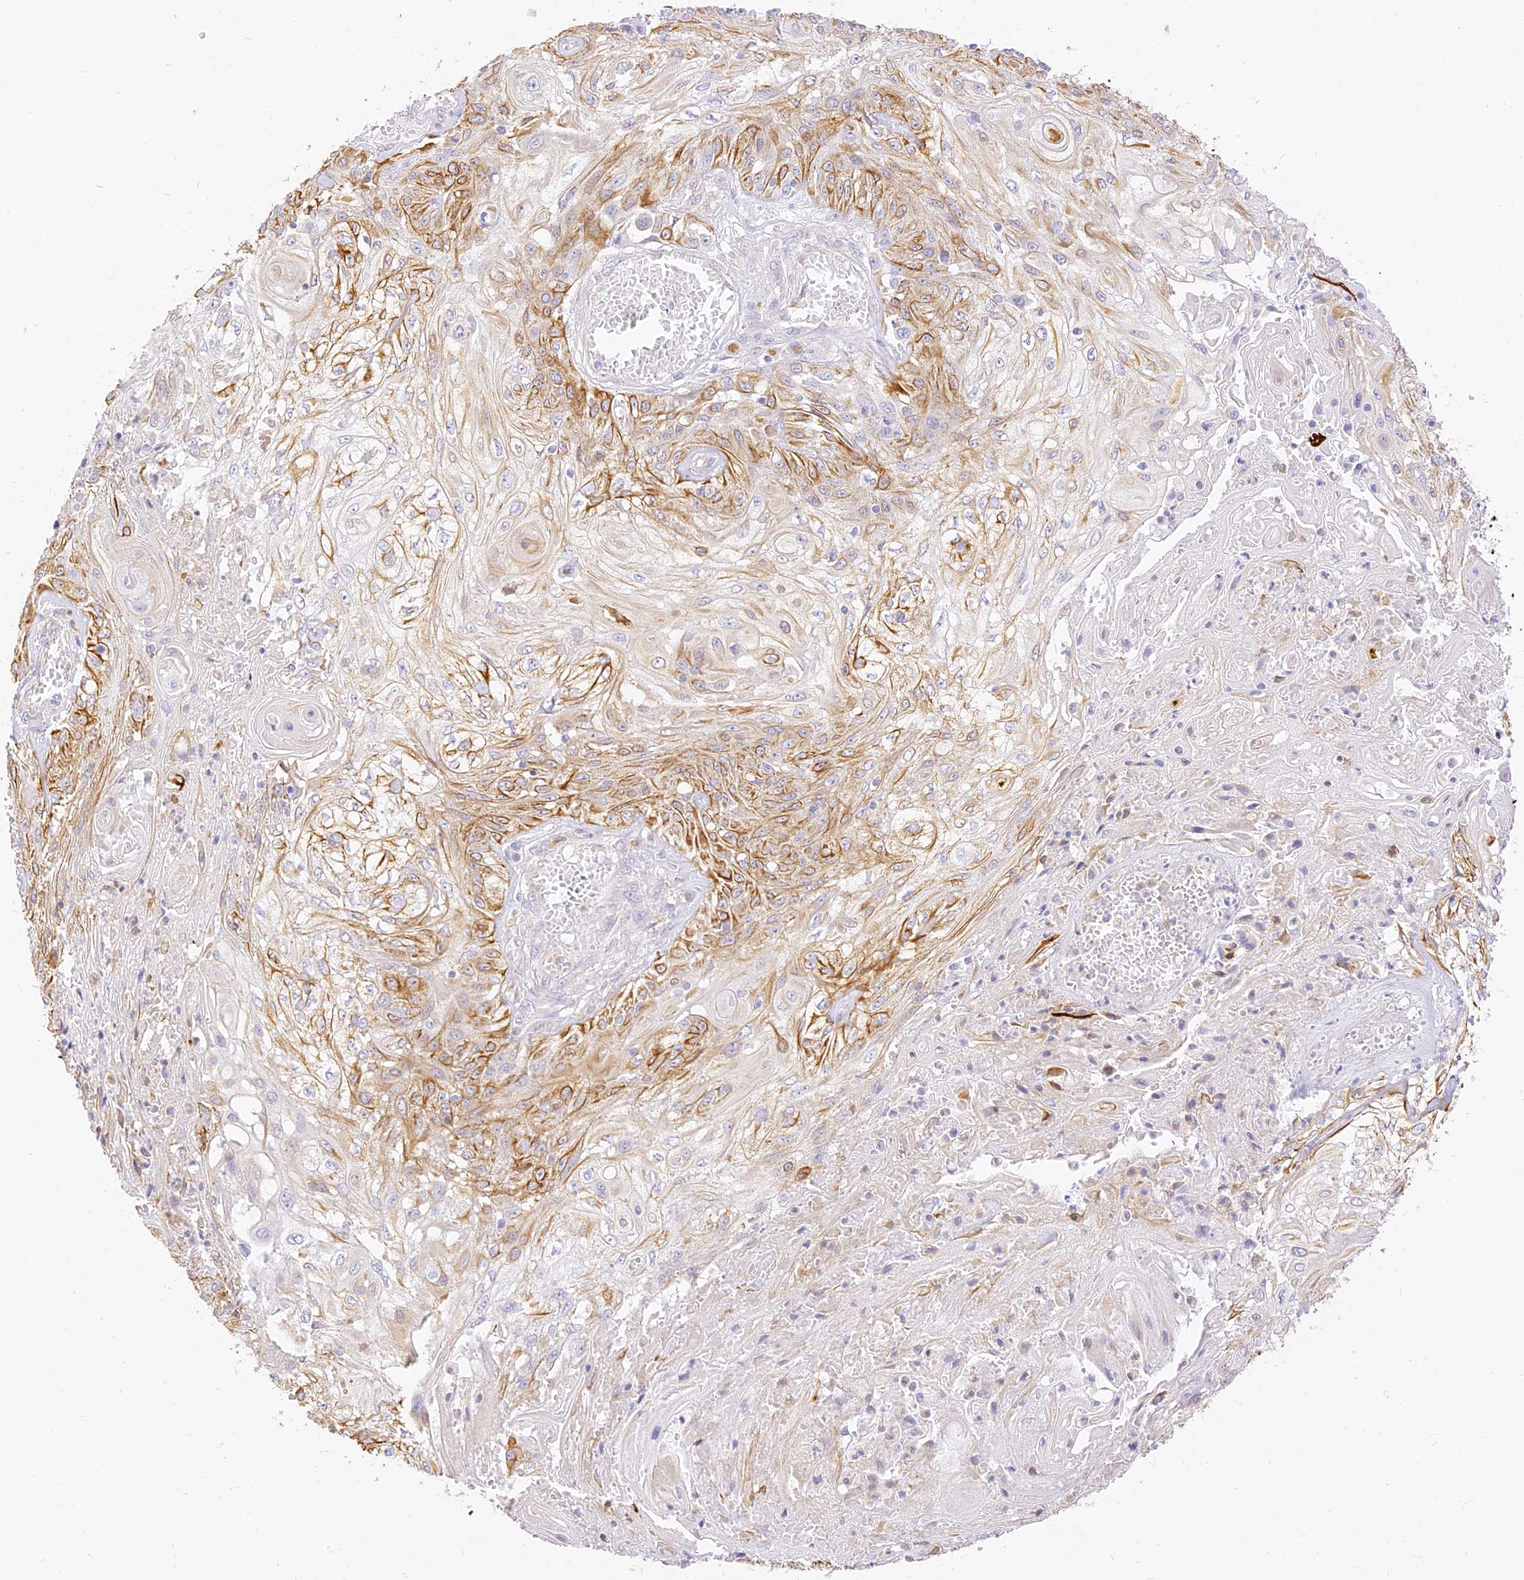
{"staining": {"intensity": "moderate", "quantity": "25%-75%", "location": "cytoplasmic/membranous"}, "tissue": "skin cancer", "cell_type": "Tumor cells", "image_type": "cancer", "snomed": [{"axis": "morphology", "description": "Squamous cell carcinoma, NOS"}, {"axis": "morphology", "description": "Squamous cell carcinoma, metastatic, NOS"}, {"axis": "topography", "description": "Skin"}, {"axis": "topography", "description": "Lymph node"}], "caption": "Approximately 25%-75% of tumor cells in skin cancer (squamous cell carcinoma) exhibit moderate cytoplasmic/membranous protein staining as visualized by brown immunohistochemical staining.", "gene": "SEC13", "patient": {"sex": "male", "age": 75}}